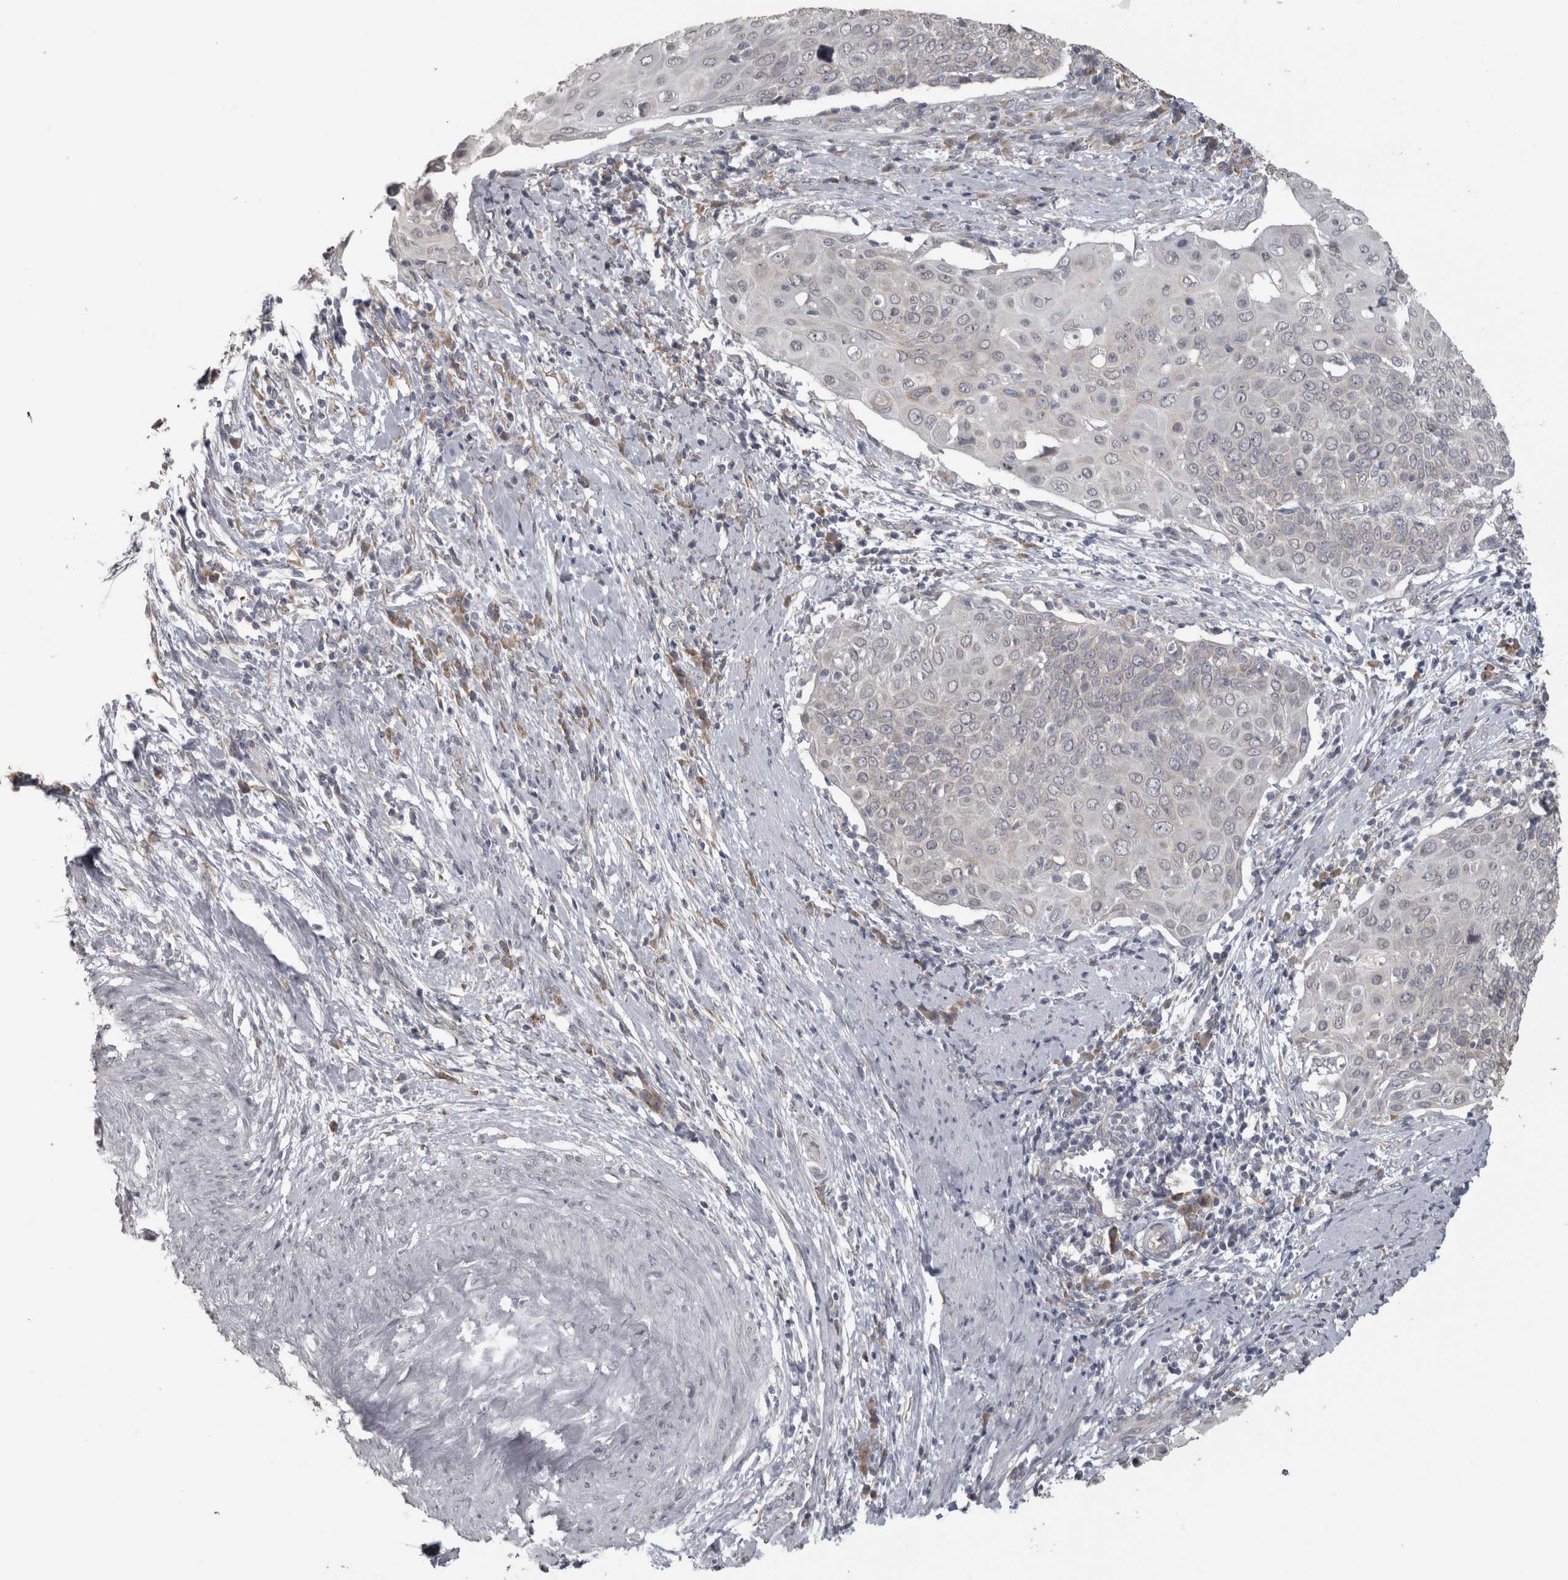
{"staining": {"intensity": "negative", "quantity": "none", "location": "none"}, "tissue": "cervical cancer", "cell_type": "Tumor cells", "image_type": "cancer", "snomed": [{"axis": "morphology", "description": "Squamous cell carcinoma, NOS"}, {"axis": "topography", "description": "Cervix"}], "caption": "Immunohistochemistry photomicrograph of squamous cell carcinoma (cervical) stained for a protein (brown), which shows no positivity in tumor cells. (DAB (3,3'-diaminobenzidine) immunohistochemistry, high magnification).", "gene": "RAB29", "patient": {"sex": "female", "age": 39}}